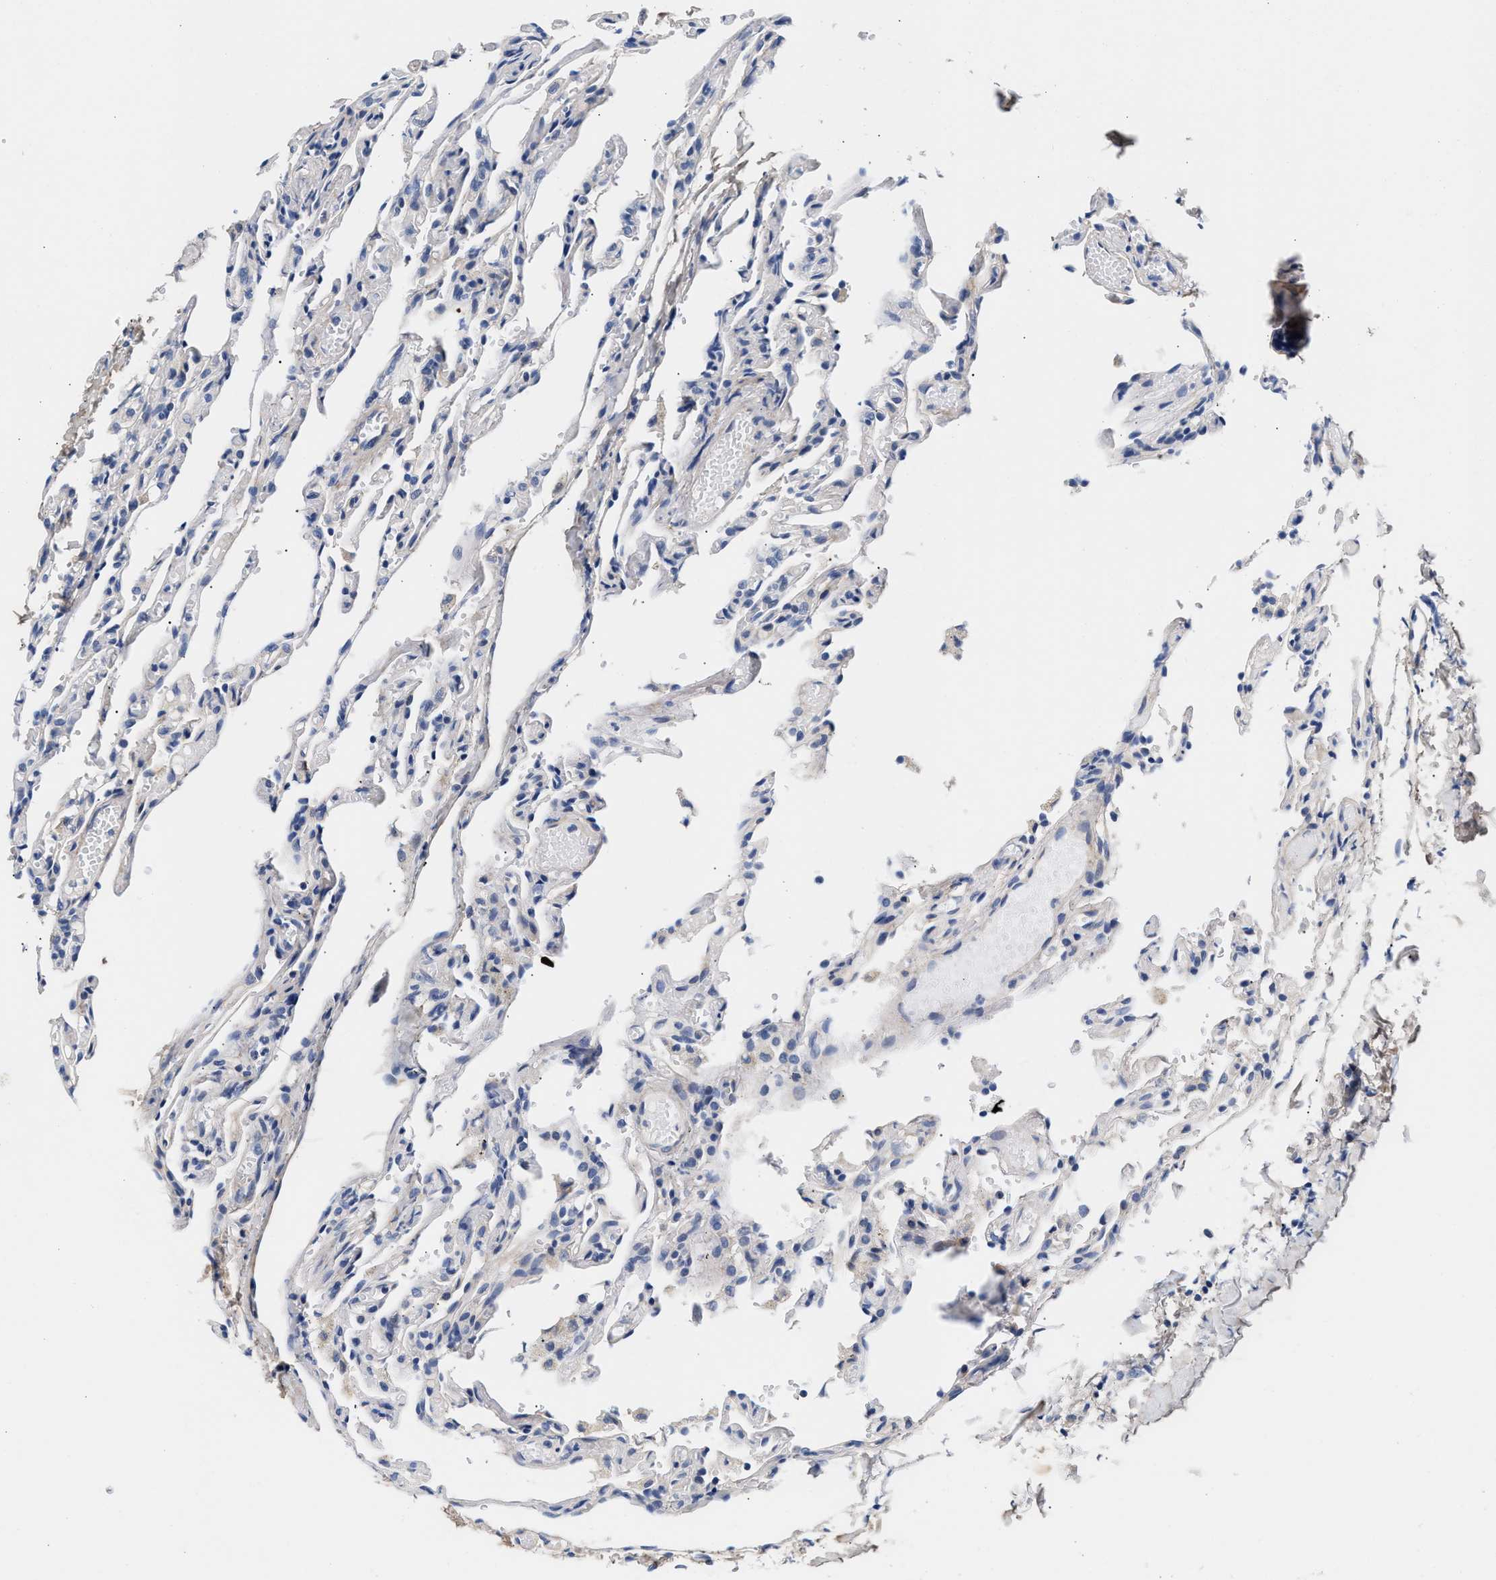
{"staining": {"intensity": "negative", "quantity": "none", "location": "none"}, "tissue": "lung", "cell_type": "Alveolar cells", "image_type": "normal", "snomed": [{"axis": "morphology", "description": "Normal tissue, NOS"}, {"axis": "topography", "description": "Lung"}], "caption": "Lung was stained to show a protein in brown. There is no significant staining in alveolar cells. Brightfield microscopy of immunohistochemistry (IHC) stained with DAB (brown) and hematoxylin (blue), captured at high magnification.", "gene": "ACTL7B", "patient": {"sex": "male", "age": 21}}